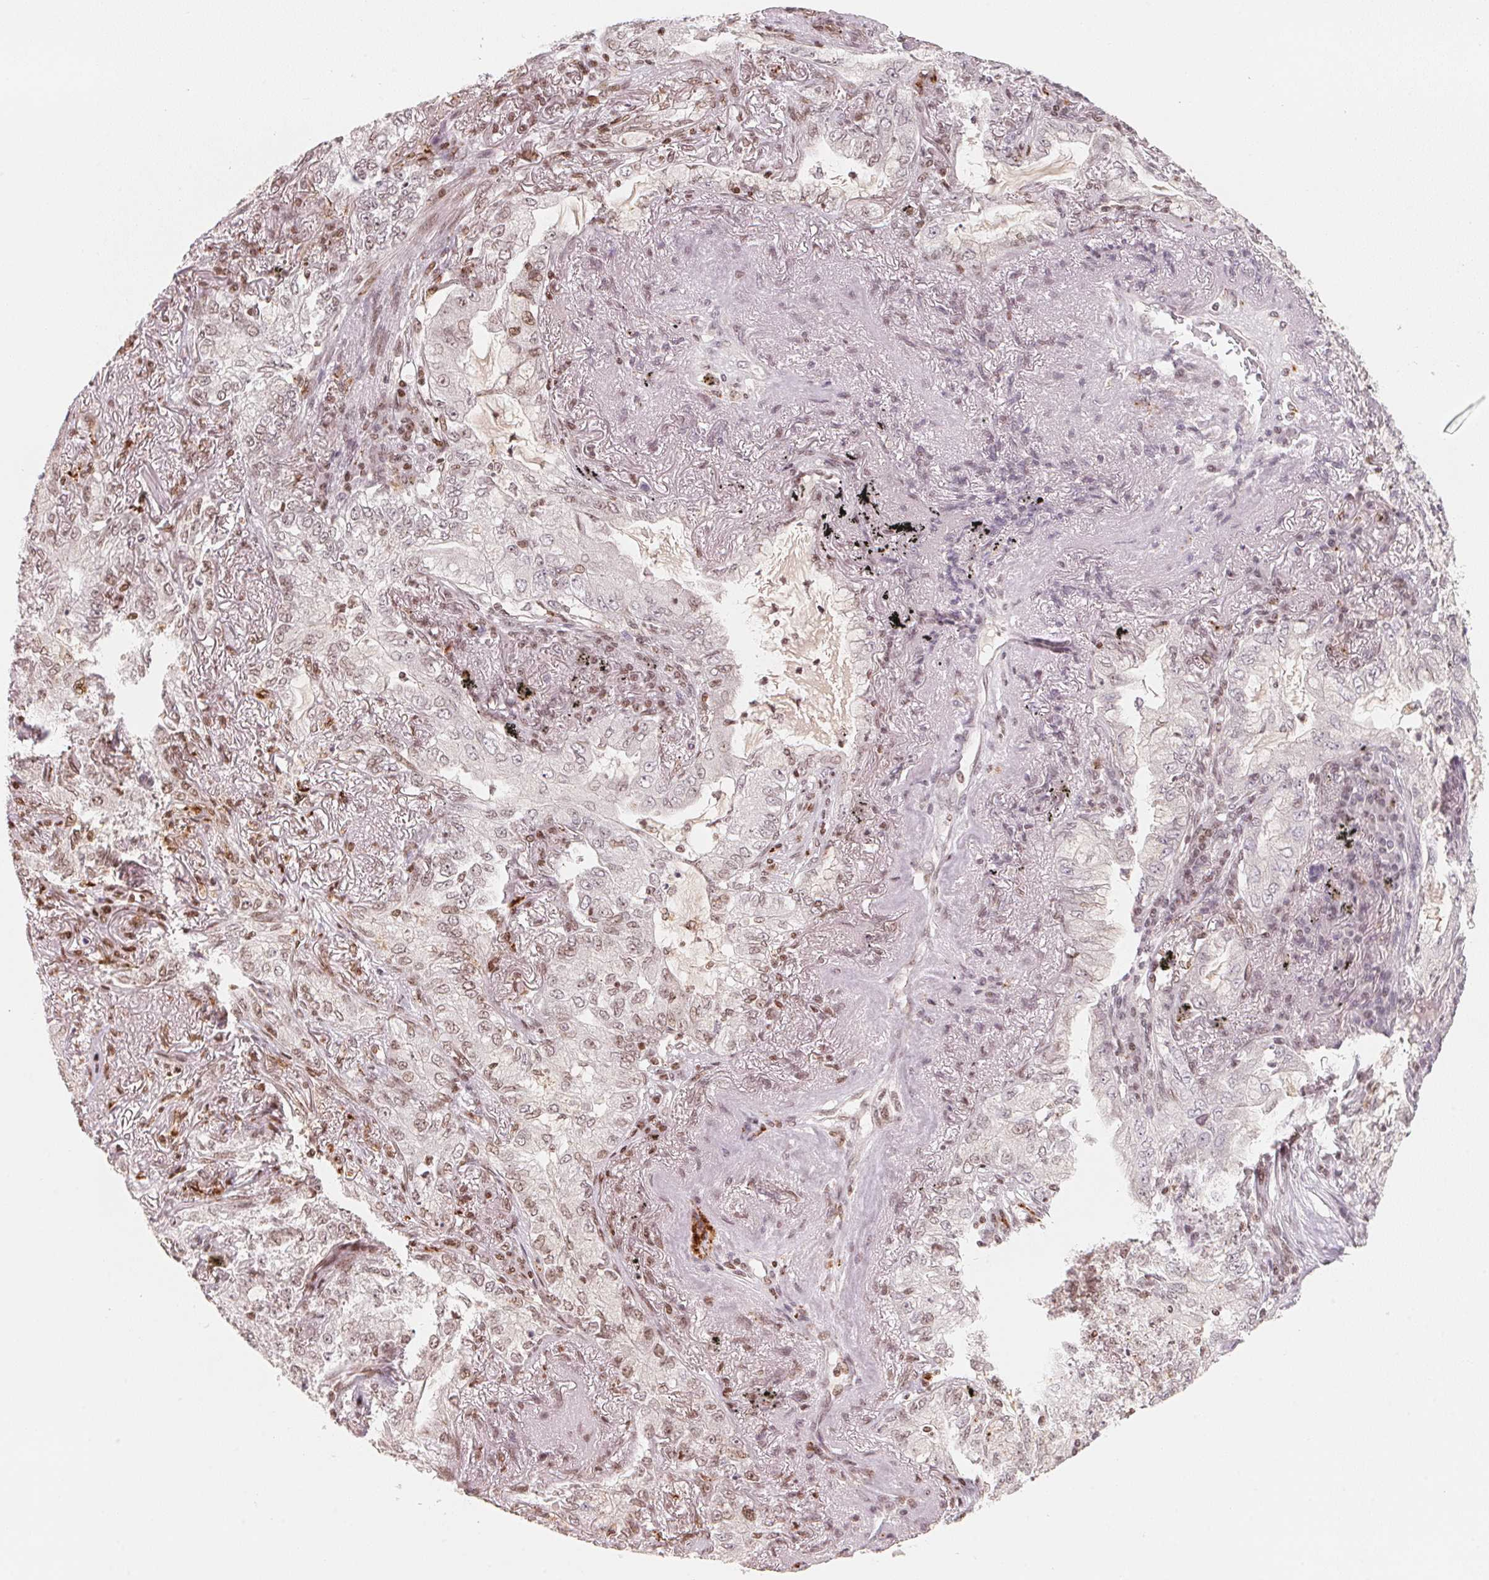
{"staining": {"intensity": "weak", "quantity": "<25%", "location": "nuclear"}, "tissue": "lung cancer", "cell_type": "Tumor cells", "image_type": "cancer", "snomed": [{"axis": "morphology", "description": "Adenocarcinoma, NOS"}, {"axis": "topography", "description": "Lung"}], "caption": "Protein analysis of adenocarcinoma (lung) exhibits no significant positivity in tumor cells.", "gene": "TREH", "patient": {"sex": "female", "age": 73}}